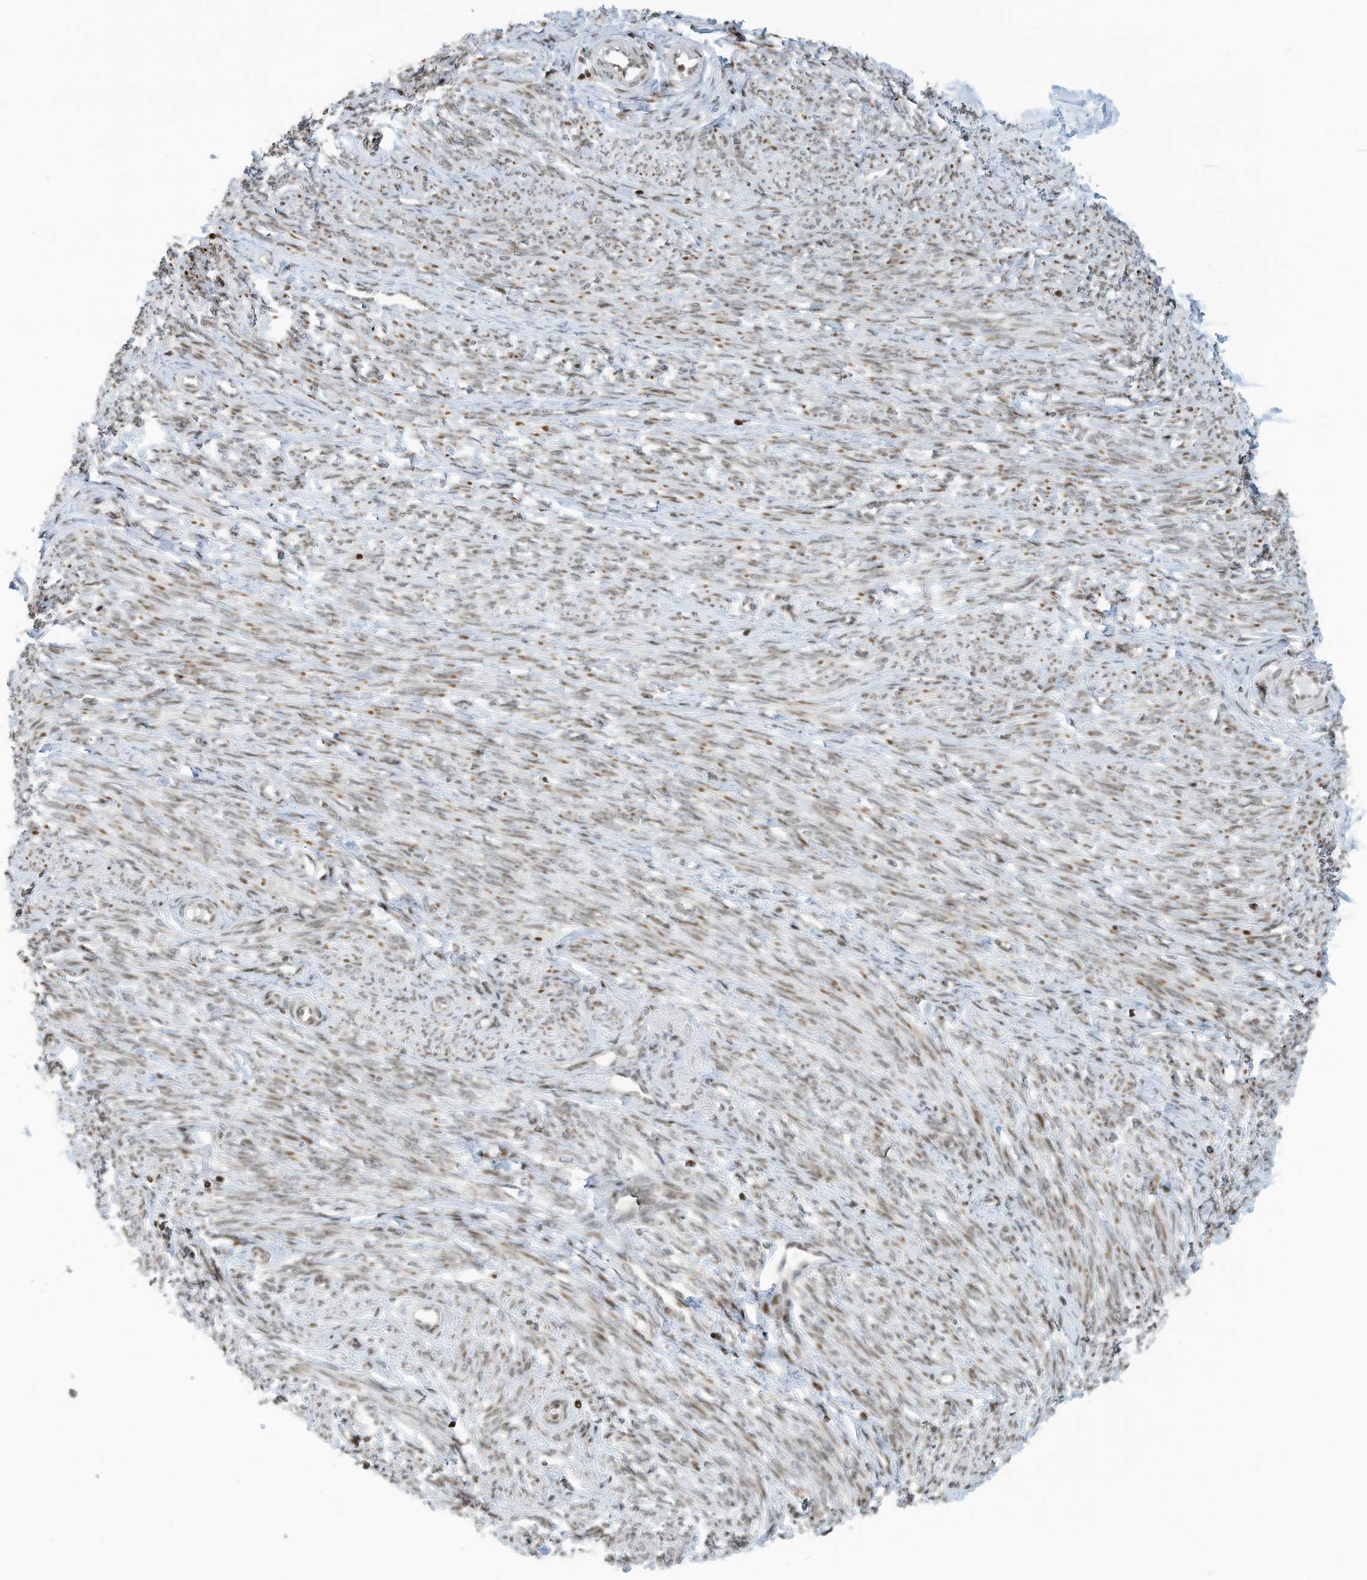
{"staining": {"intensity": "moderate", "quantity": ">75%", "location": "nuclear"}, "tissue": "endometrium", "cell_type": "Cells in endometrial stroma", "image_type": "normal", "snomed": [{"axis": "morphology", "description": "Normal tissue, NOS"}, {"axis": "topography", "description": "Endometrium"}], "caption": "Moderate nuclear expression for a protein is appreciated in about >75% of cells in endometrial stroma of unremarkable endometrium using immunohistochemistry.", "gene": "ADI1", "patient": {"sex": "female", "age": 72}}